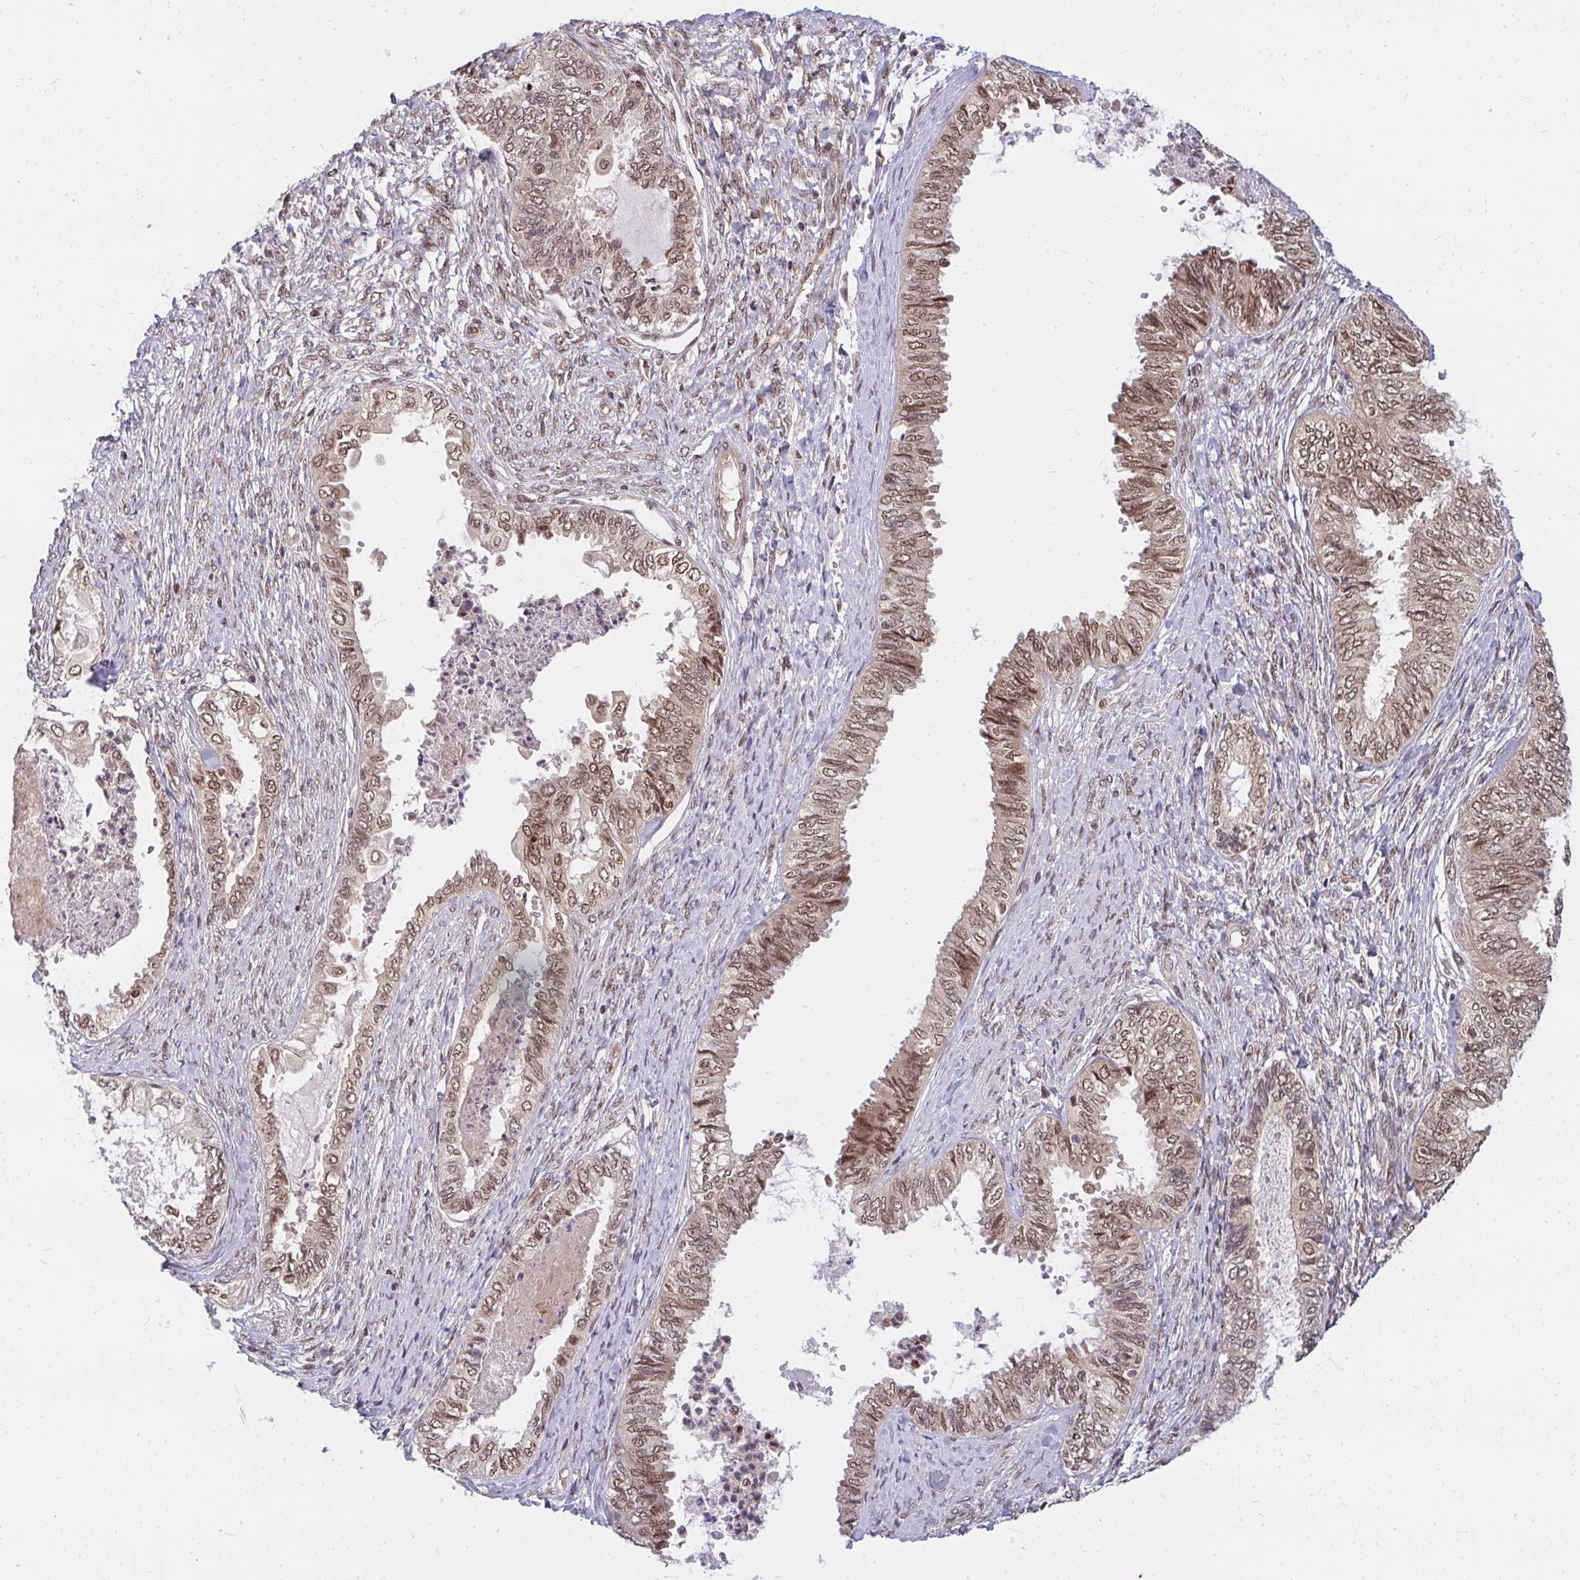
{"staining": {"intensity": "moderate", "quantity": ">75%", "location": "nuclear"}, "tissue": "ovarian cancer", "cell_type": "Tumor cells", "image_type": "cancer", "snomed": [{"axis": "morphology", "description": "Carcinoma, endometroid"}, {"axis": "topography", "description": "Ovary"}], "caption": "Moderate nuclear protein expression is appreciated in about >75% of tumor cells in ovarian cancer (endometroid carcinoma).", "gene": "GTF3C6", "patient": {"sex": "female", "age": 70}}